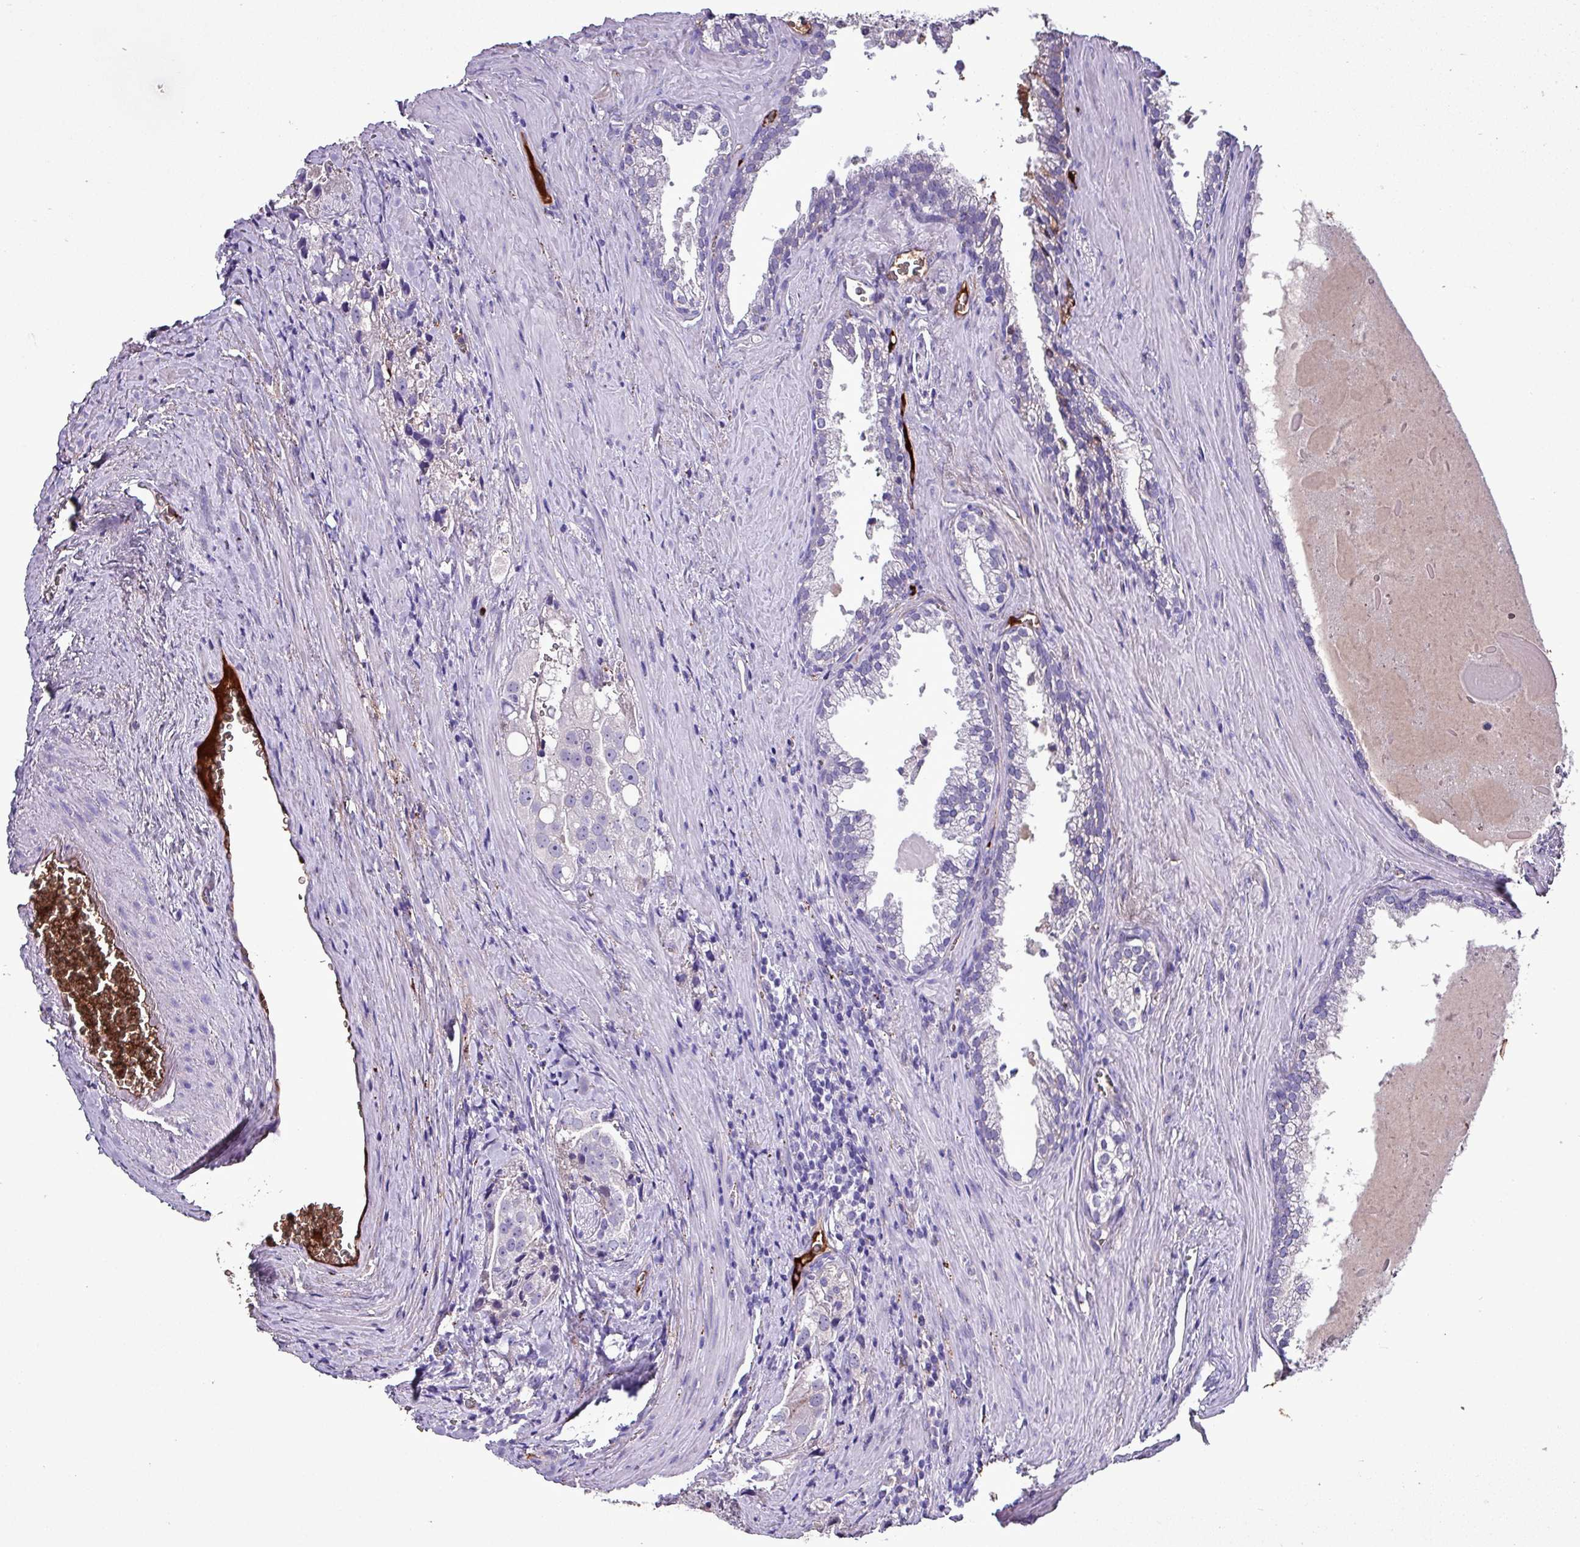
{"staining": {"intensity": "negative", "quantity": "none", "location": "none"}, "tissue": "prostate cancer", "cell_type": "Tumor cells", "image_type": "cancer", "snomed": [{"axis": "morphology", "description": "Adenocarcinoma, High grade"}, {"axis": "topography", "description": "Prostate"}], "caption": "A high-resolution photomicrograph shows immunohistochemistry staining of prostate cancer, which exhibits no significant expression in tumor cells.", "gene": "HP", "patient": {"sex": "male", "age": 68}}